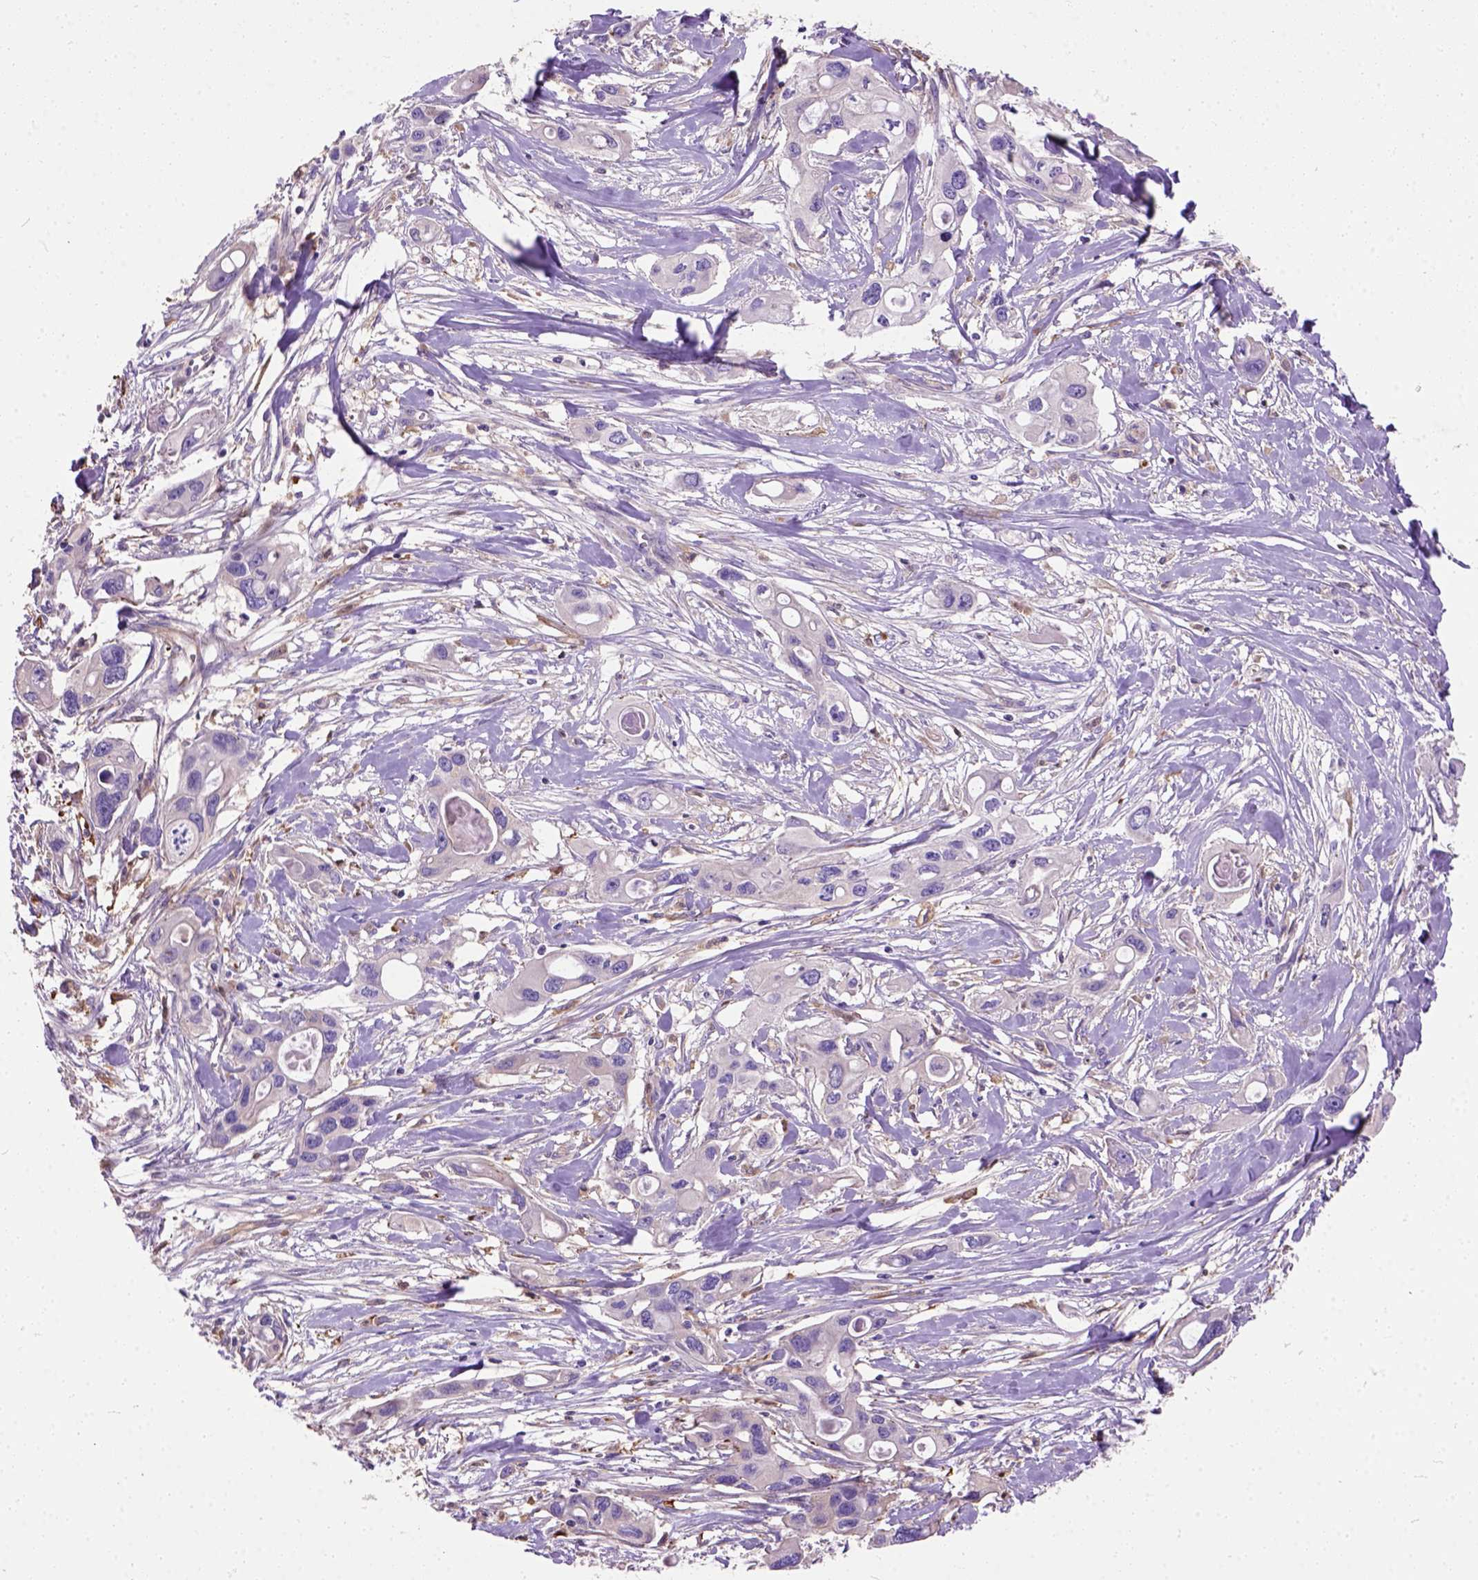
{"staining": {"intensity": "negative", "quantity": "none", "location": "none"}, "tissue": "pancreatic cancer", "cell_type": "Tumor cells", "image_type": "cancer", "snomed": [{"axis": "morphology", "description": "Adenocarcinoma, NOS"}, {"axis": "topography", "description": "Pancreas"}], "caption": "Tumor cells are negative for protein expression in human pancreatic cancer.", "gene": "SEMA4F", "patient": {"sex": "male", "age": 60}}